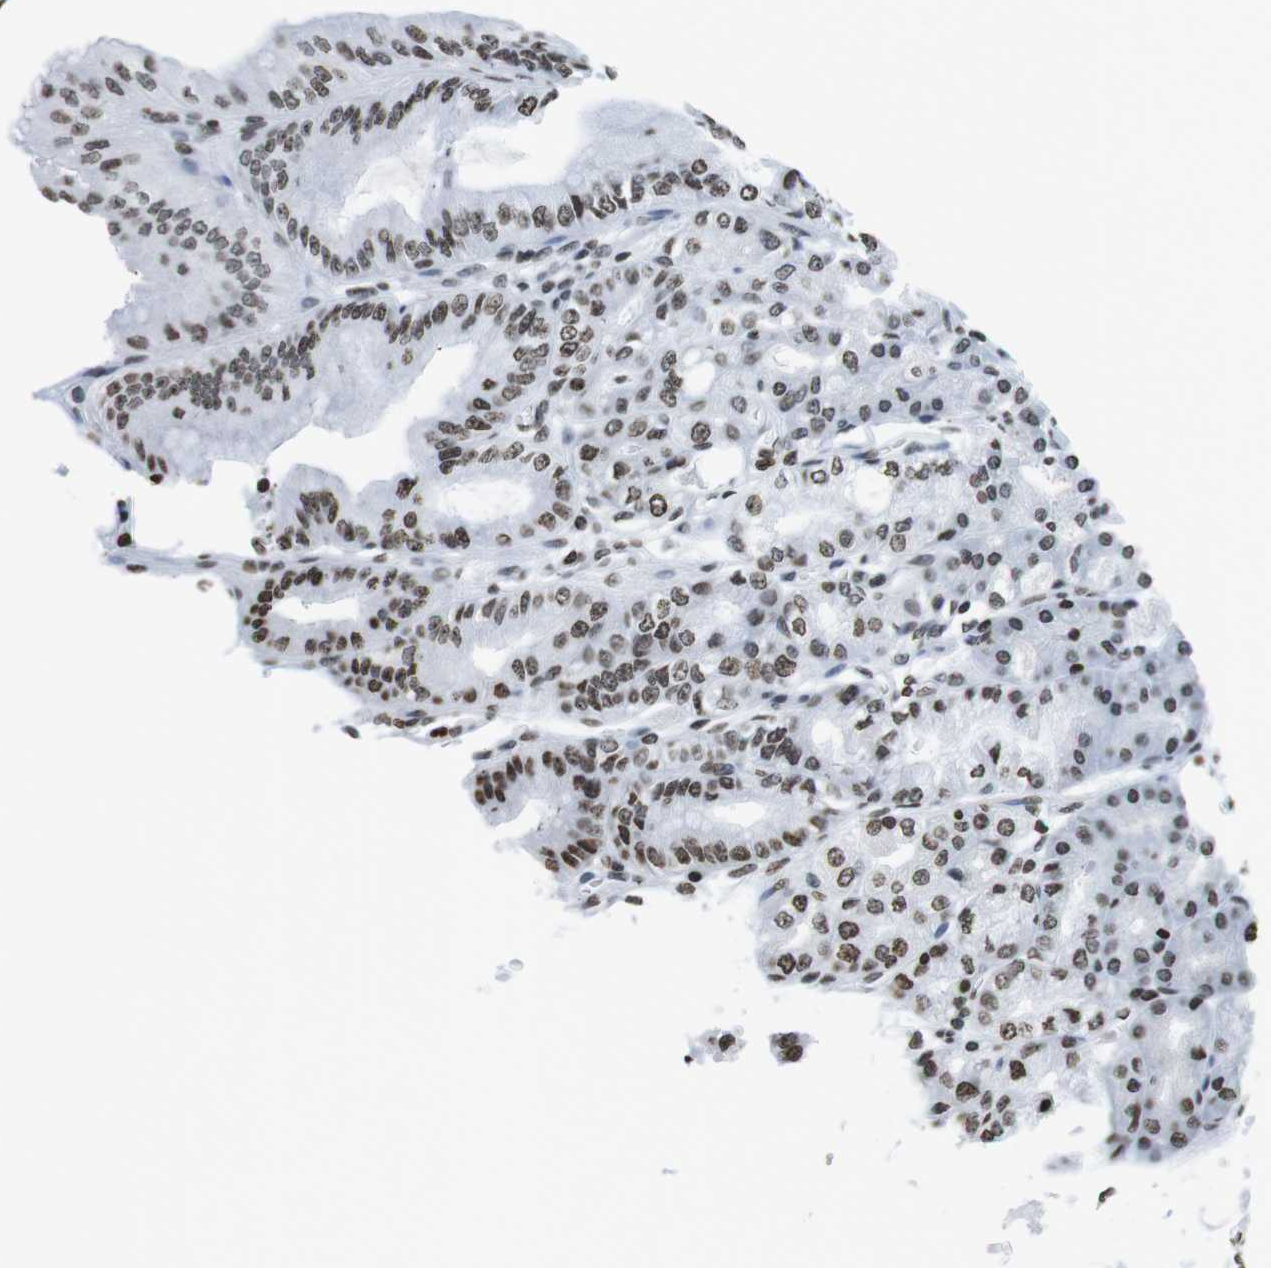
{"staining": {"intensity": "strong", "quantity": ">75%", "location": "nuclear"}, "tissue": "stomach", "cell_type": "Glandular cells", "image_type": "normal", "snomed": [{"axis": "morphology", "description": "Normal tissue, NOS"}, {"axis": "topography", "description": "Stomach, lower"}], "caption": "Immunohistochemistry (IHC) histopathology image of unremarkable human stomach stained for a protein (brown), which exhibits high levels of strong nuclear positivity in approximately >75% of glandular cells.", "gene": "BSX", "patient": {"sex": "male", "age": 71}}